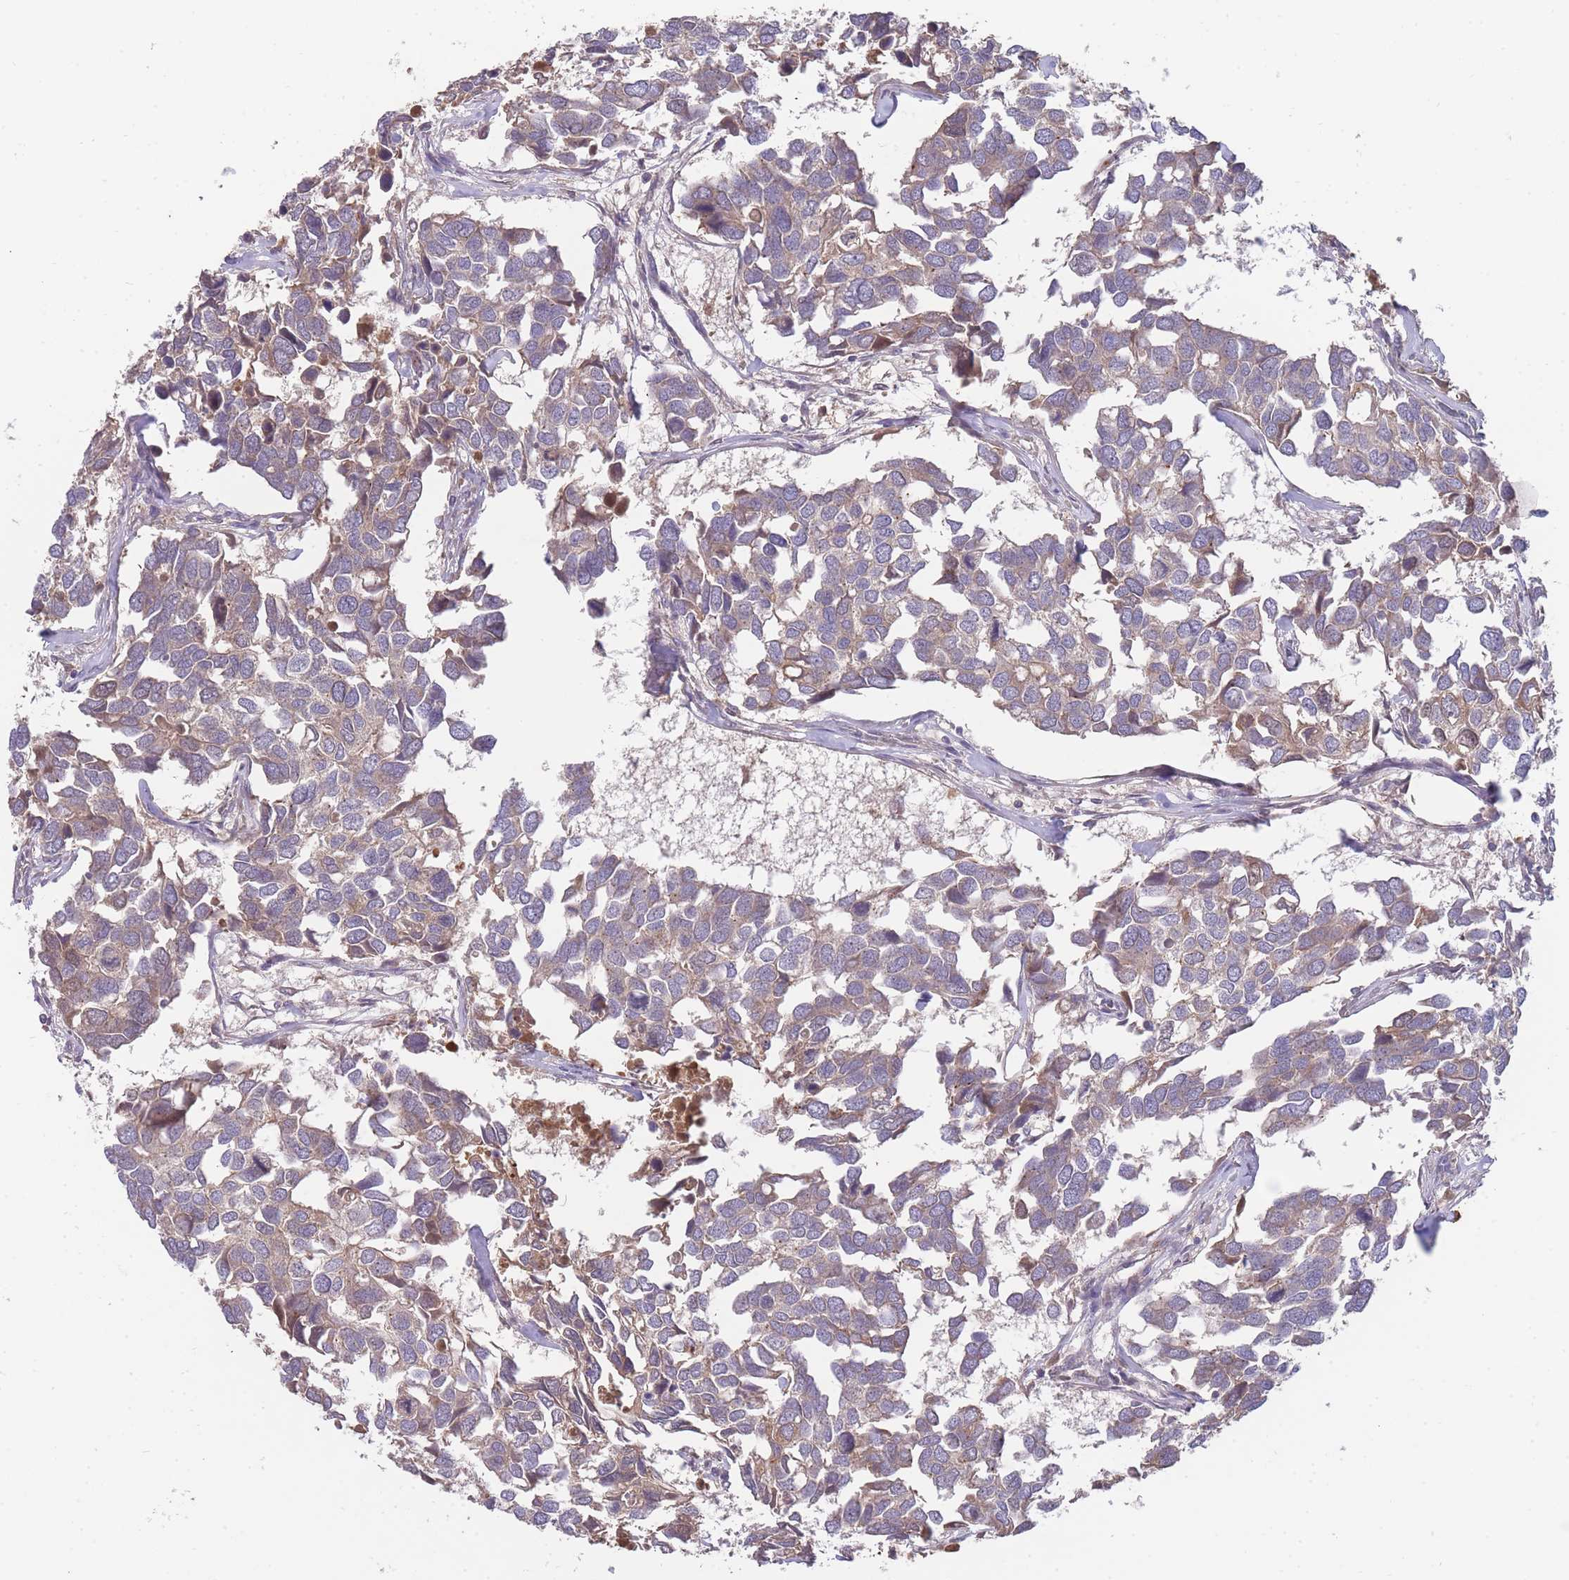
{"staining": {"intensity": "weak", "quantity": "25%-75%", "location": "cytoplasmic/membranous"}, "tissue": "breast cancer", "cell_type": "Tumor cells", "image_type": "cancer", "snomed": [{"axis": "morphology", "description": "Duct carcinoma"}, {"axis": "topography", "description": "Breast"}], "caption": "A high-resolution micrograph shows IHC staining of breast cancer (intraductal carcinoma), which demonstrates weak cytoplasmic/membranous expression in approximately 25%-75% of tumor cells.", "gene": "RALGDS", "patient": {"sex": "female", "age": 83}}